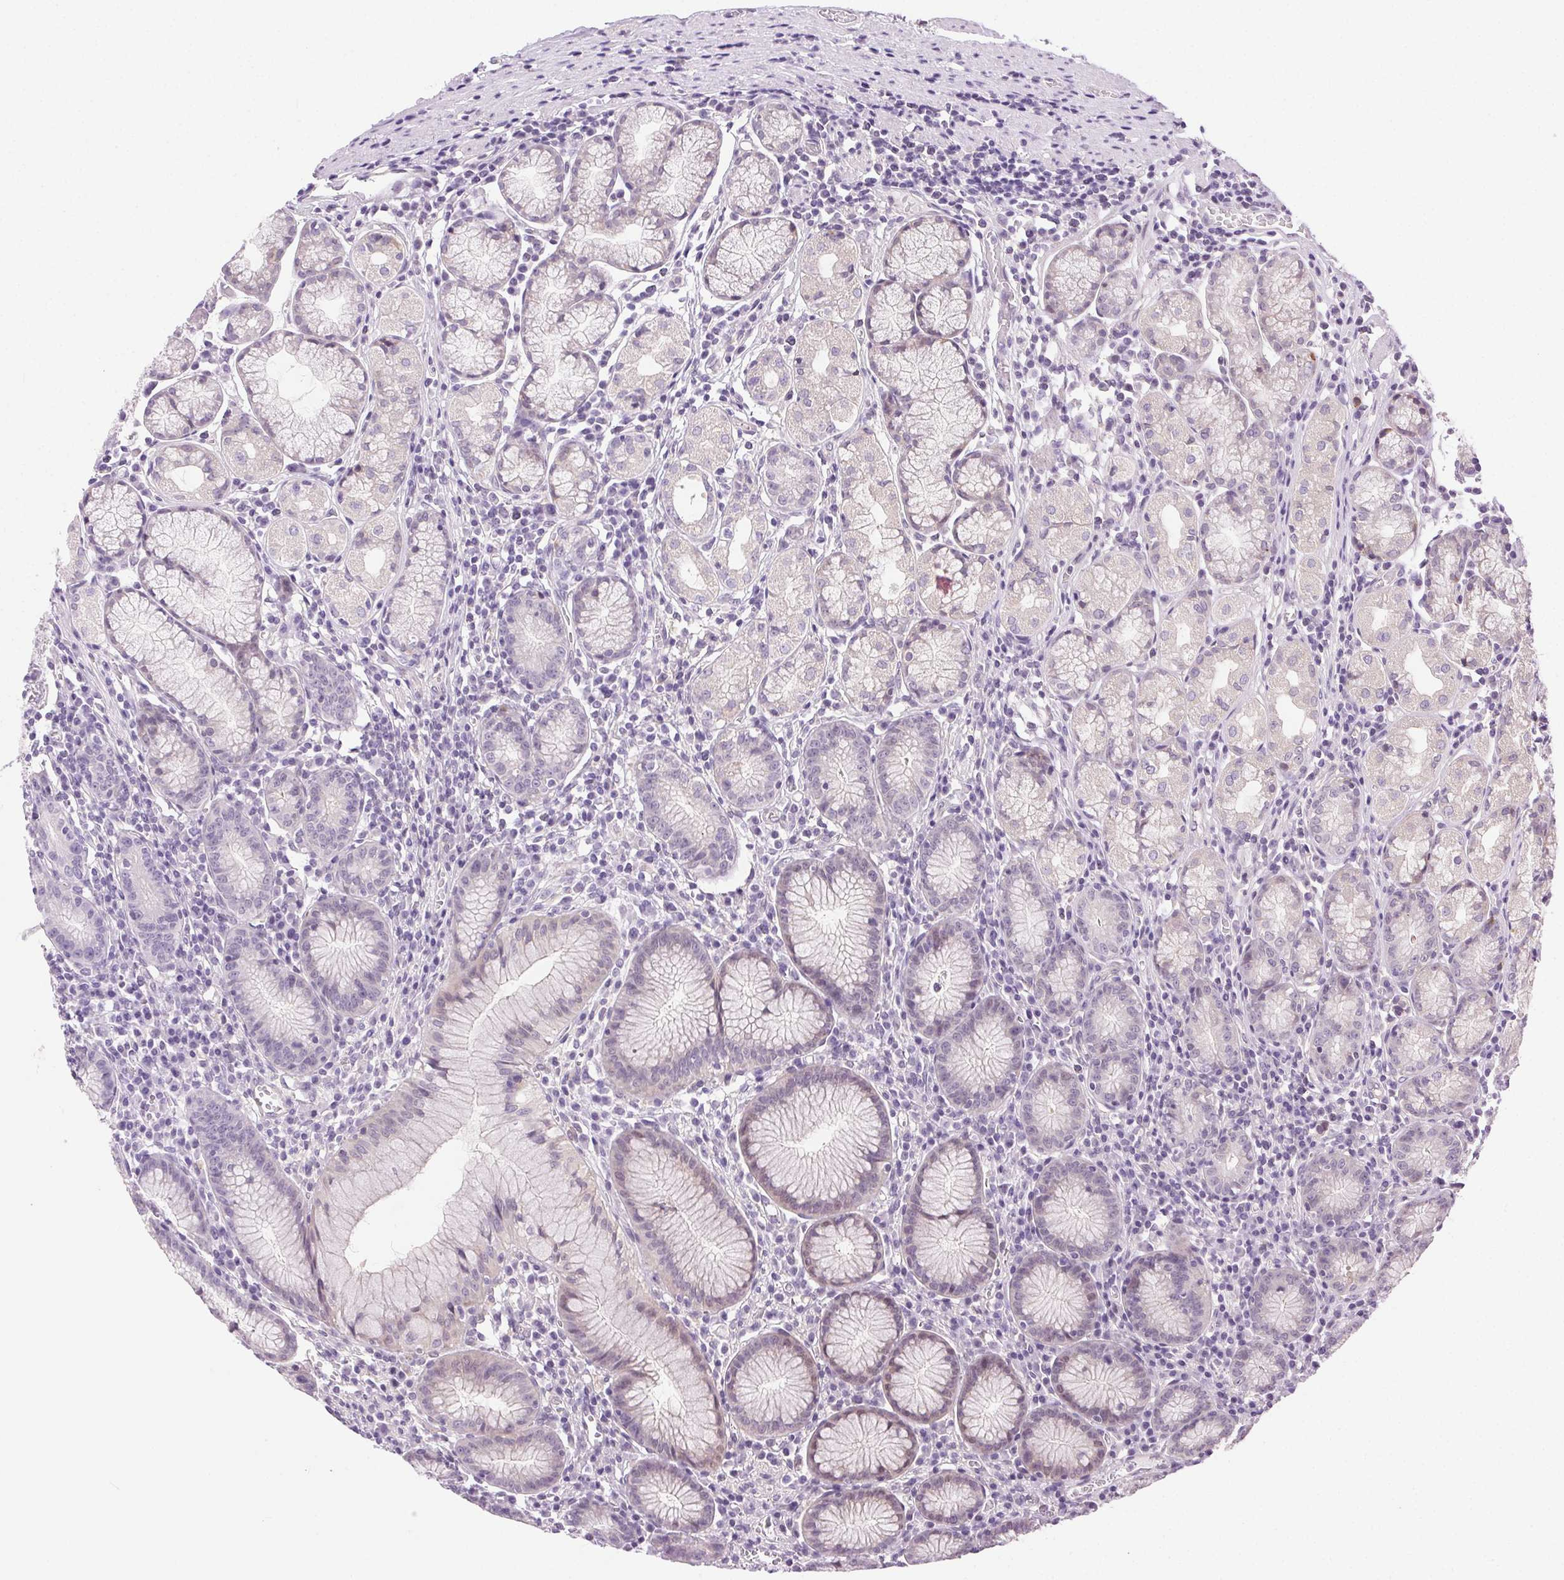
{"staining": {"intensity": "weak", "quantity": "<25%", "location": "cytoplasmic/membranous,nuclear"}, "tissue": "stomach", "cell_type": "Glandular cells", "image_type": "normal", "snomed": [{"axis": "morphology", "description": "Normal tissue, NOS"}, {"axis": "topography", "description": "Stomach"}], "caption": "Image shows no protein expression in glandular cells of benign stomach.", "gene": "SYT11", "patient": {"sex": "male", "age": 55}}